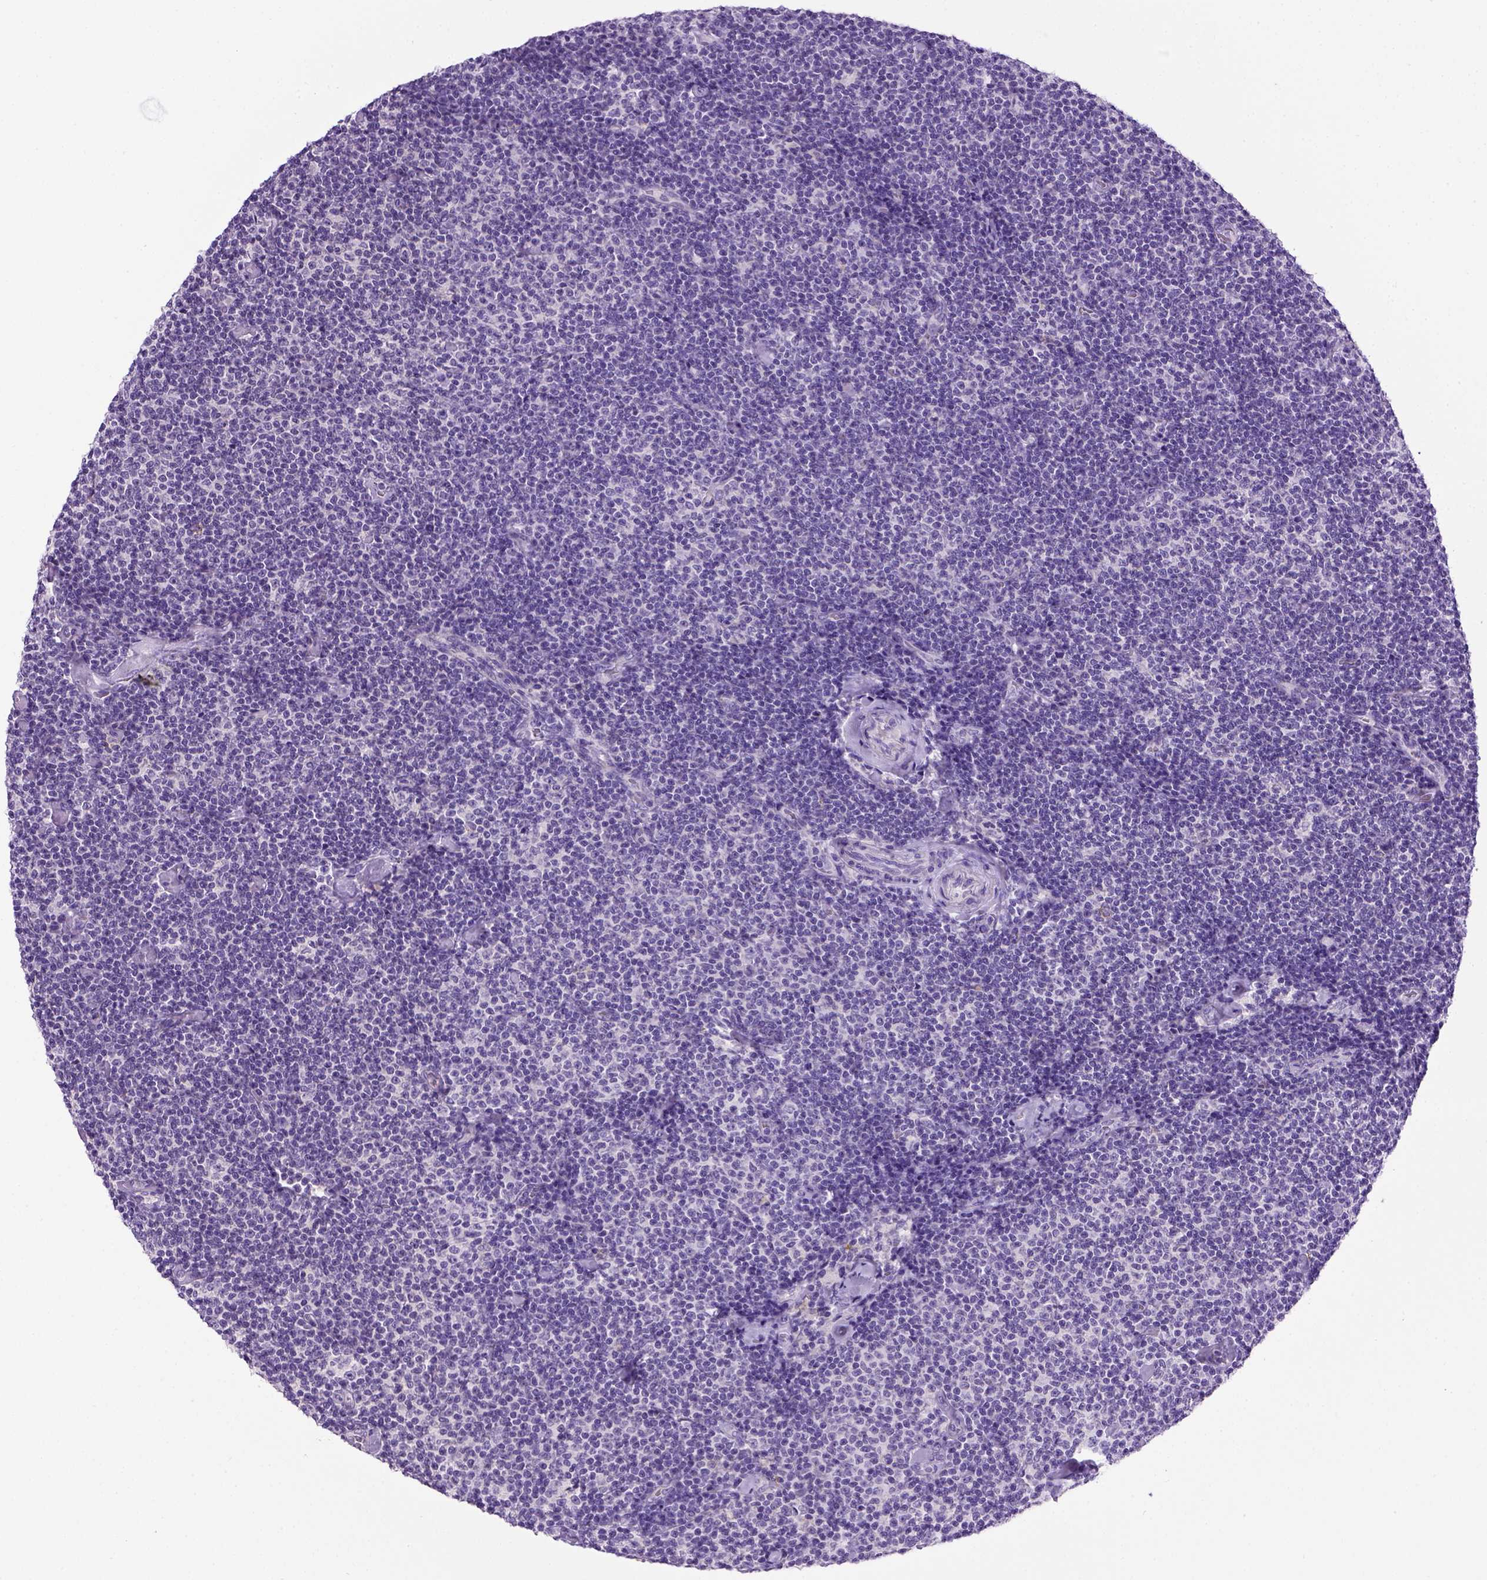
{"staining": {"intensity": "negative", "quantity": "none", "location": "none"}, "tissue": "lymphoma", "cell_type": "Tumor cells", "image_type": "cancer", "snomed": [{"axis": "morphology", "description": "Malignant lymphoma, non-Hodgkin's type, Low grade"}, {"axis": "topography", "description": "Lymph node"}], "caption": "An image of lymphoma stained for a protein exhibits no brown staining in tumor cells.", "gene": "CDH1", "patient": {"sex": "male", "age": 81}}